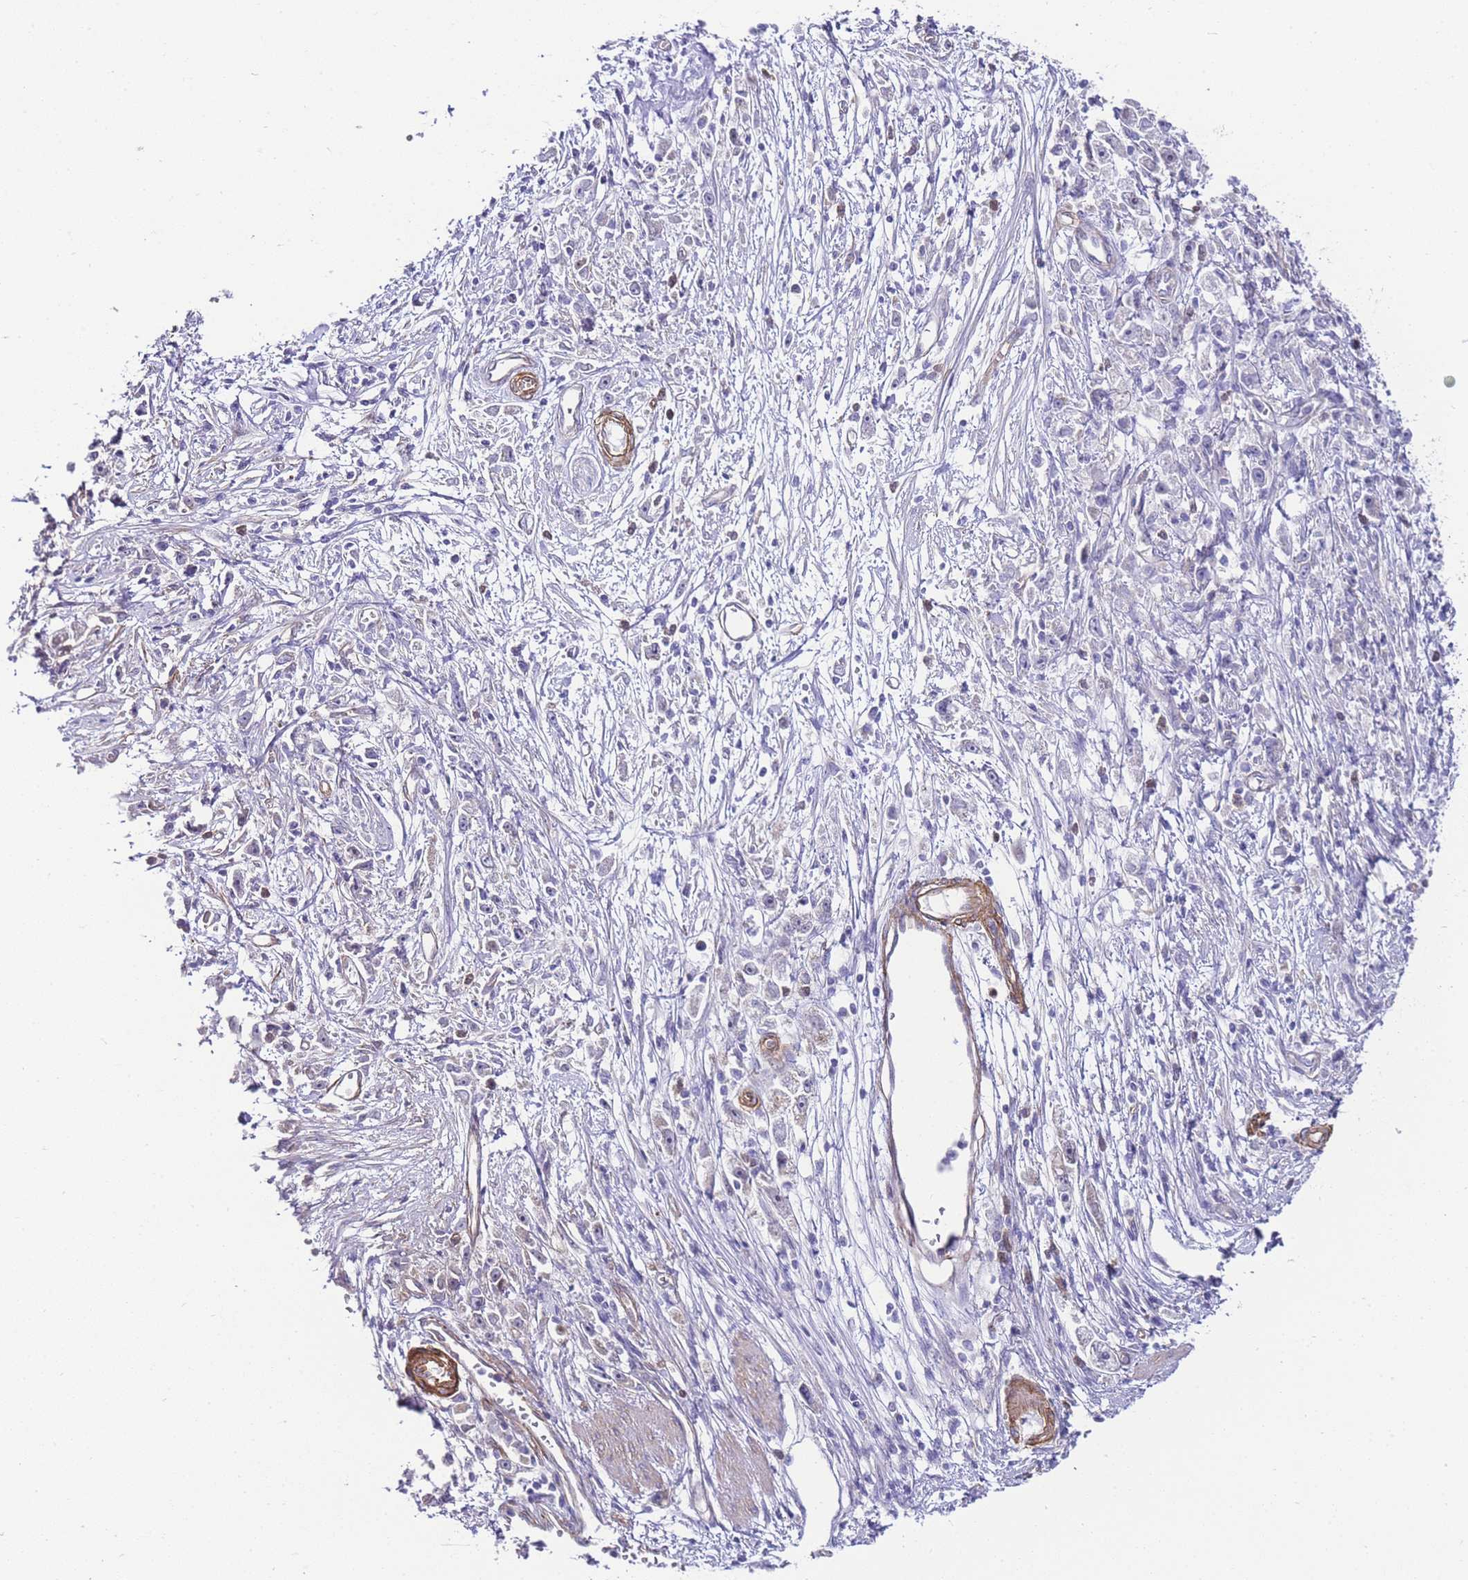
{"staining": {"intensity": "negative", "quantity": "none", "location": "none"}, "tissue": "stomach cancer", "cell_type": "Tumor cells", "image_type": "cancer", "snomed": [{"axis": "morphology", "description": "Adenocarcinoma, NOS"}, {"axis": "topography", "description": "Stomach"}], "caption": "There is no significant expression in tumor cells of stomach cancer.", "gene": "PDCD7", "patient": {"sex": "female", "age": 59}}